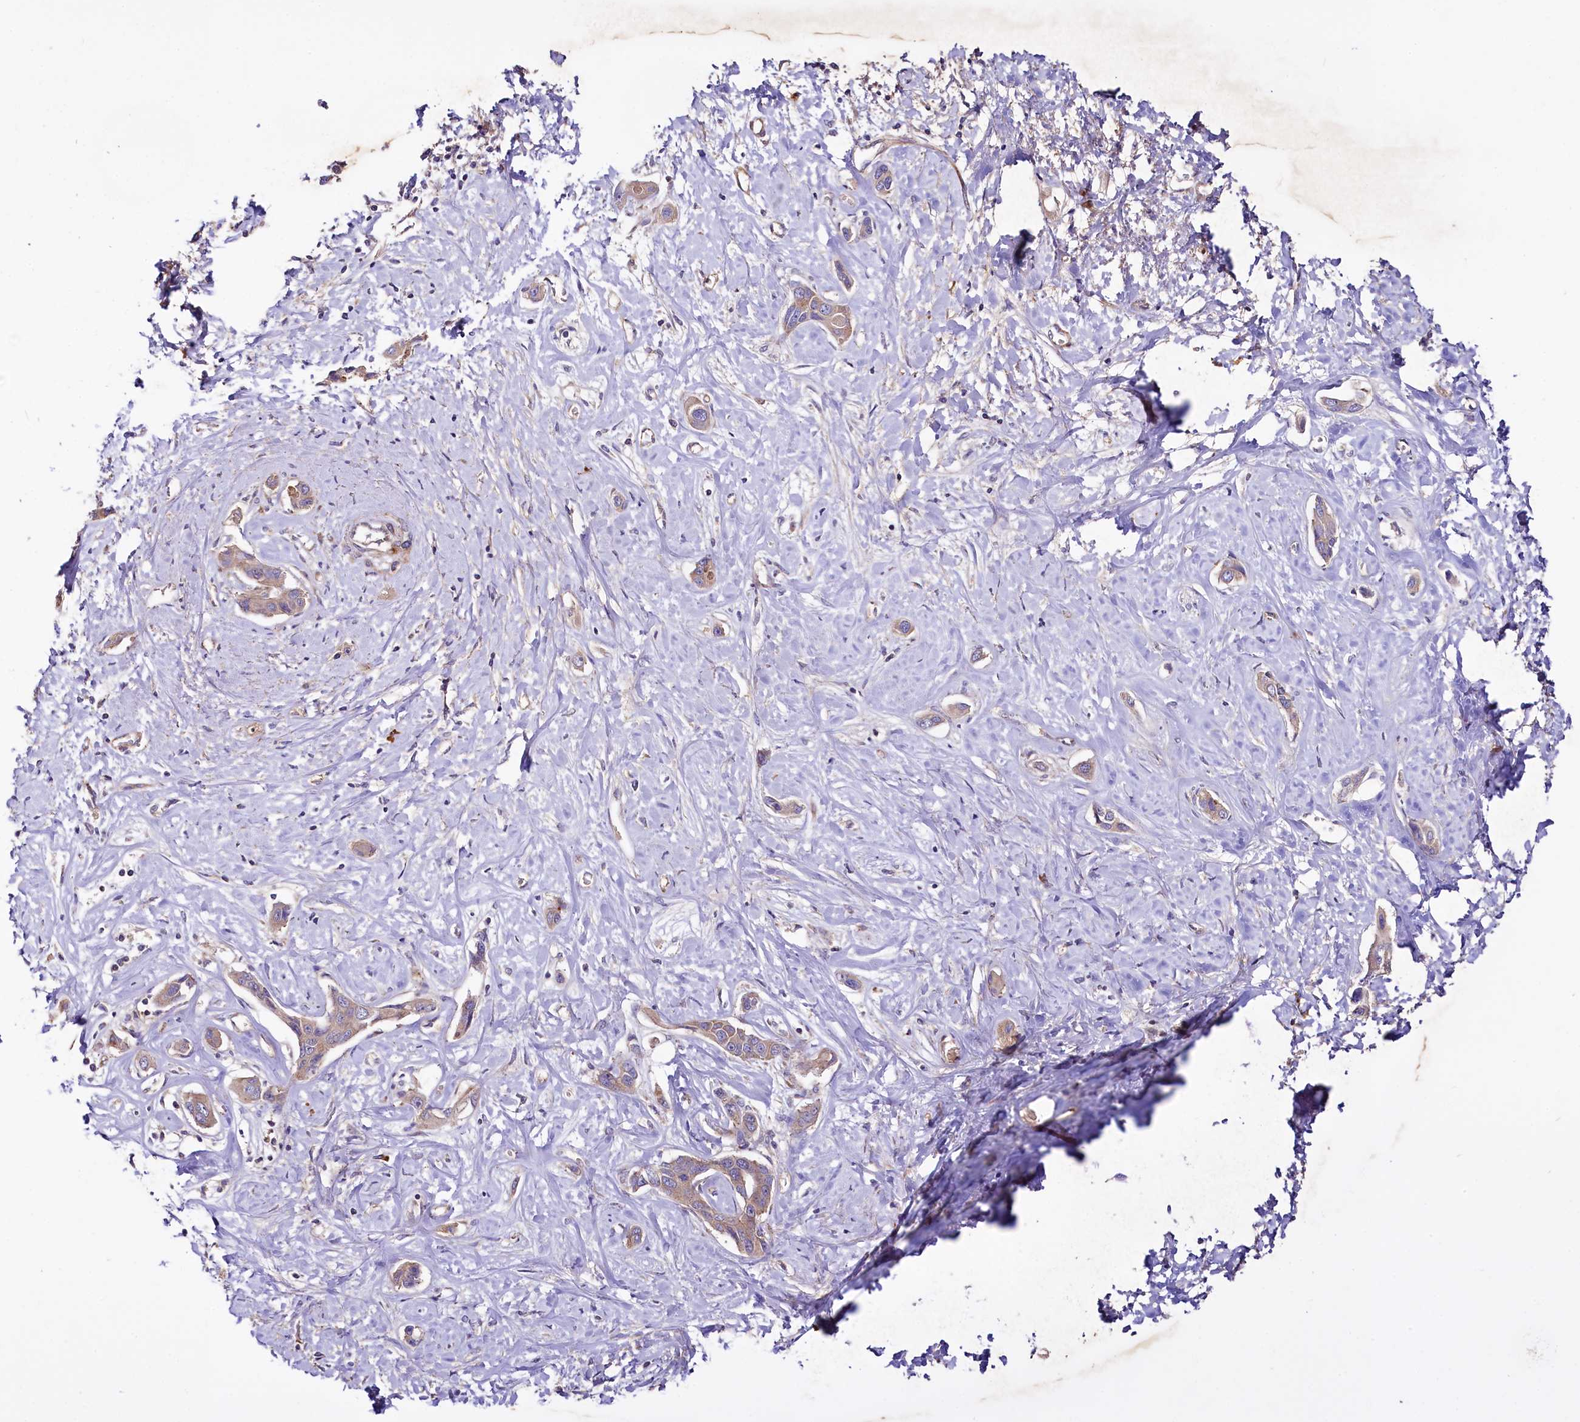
{"staining": {"intensity": "weak", "quantity": "25%-75%", "location": "cytoplasmic/membranous"}, "tissue": "liver cancer", "cell_type": "Tumor cells", "image_type": "cancer", "snomed": [{"axis": "morphology", "description": "Cholangiocarcinoma"}, {"axis": "topography", "description": "Liver"}], "caption": "There is low levels of weak cytoplasmic/membranous positivity in tumor cells of liver cancer, as demonstrated by immunohistochemical staining (brown color).", "gene": "SPATS2", "patient": {"sex": "male", "age": 59}}